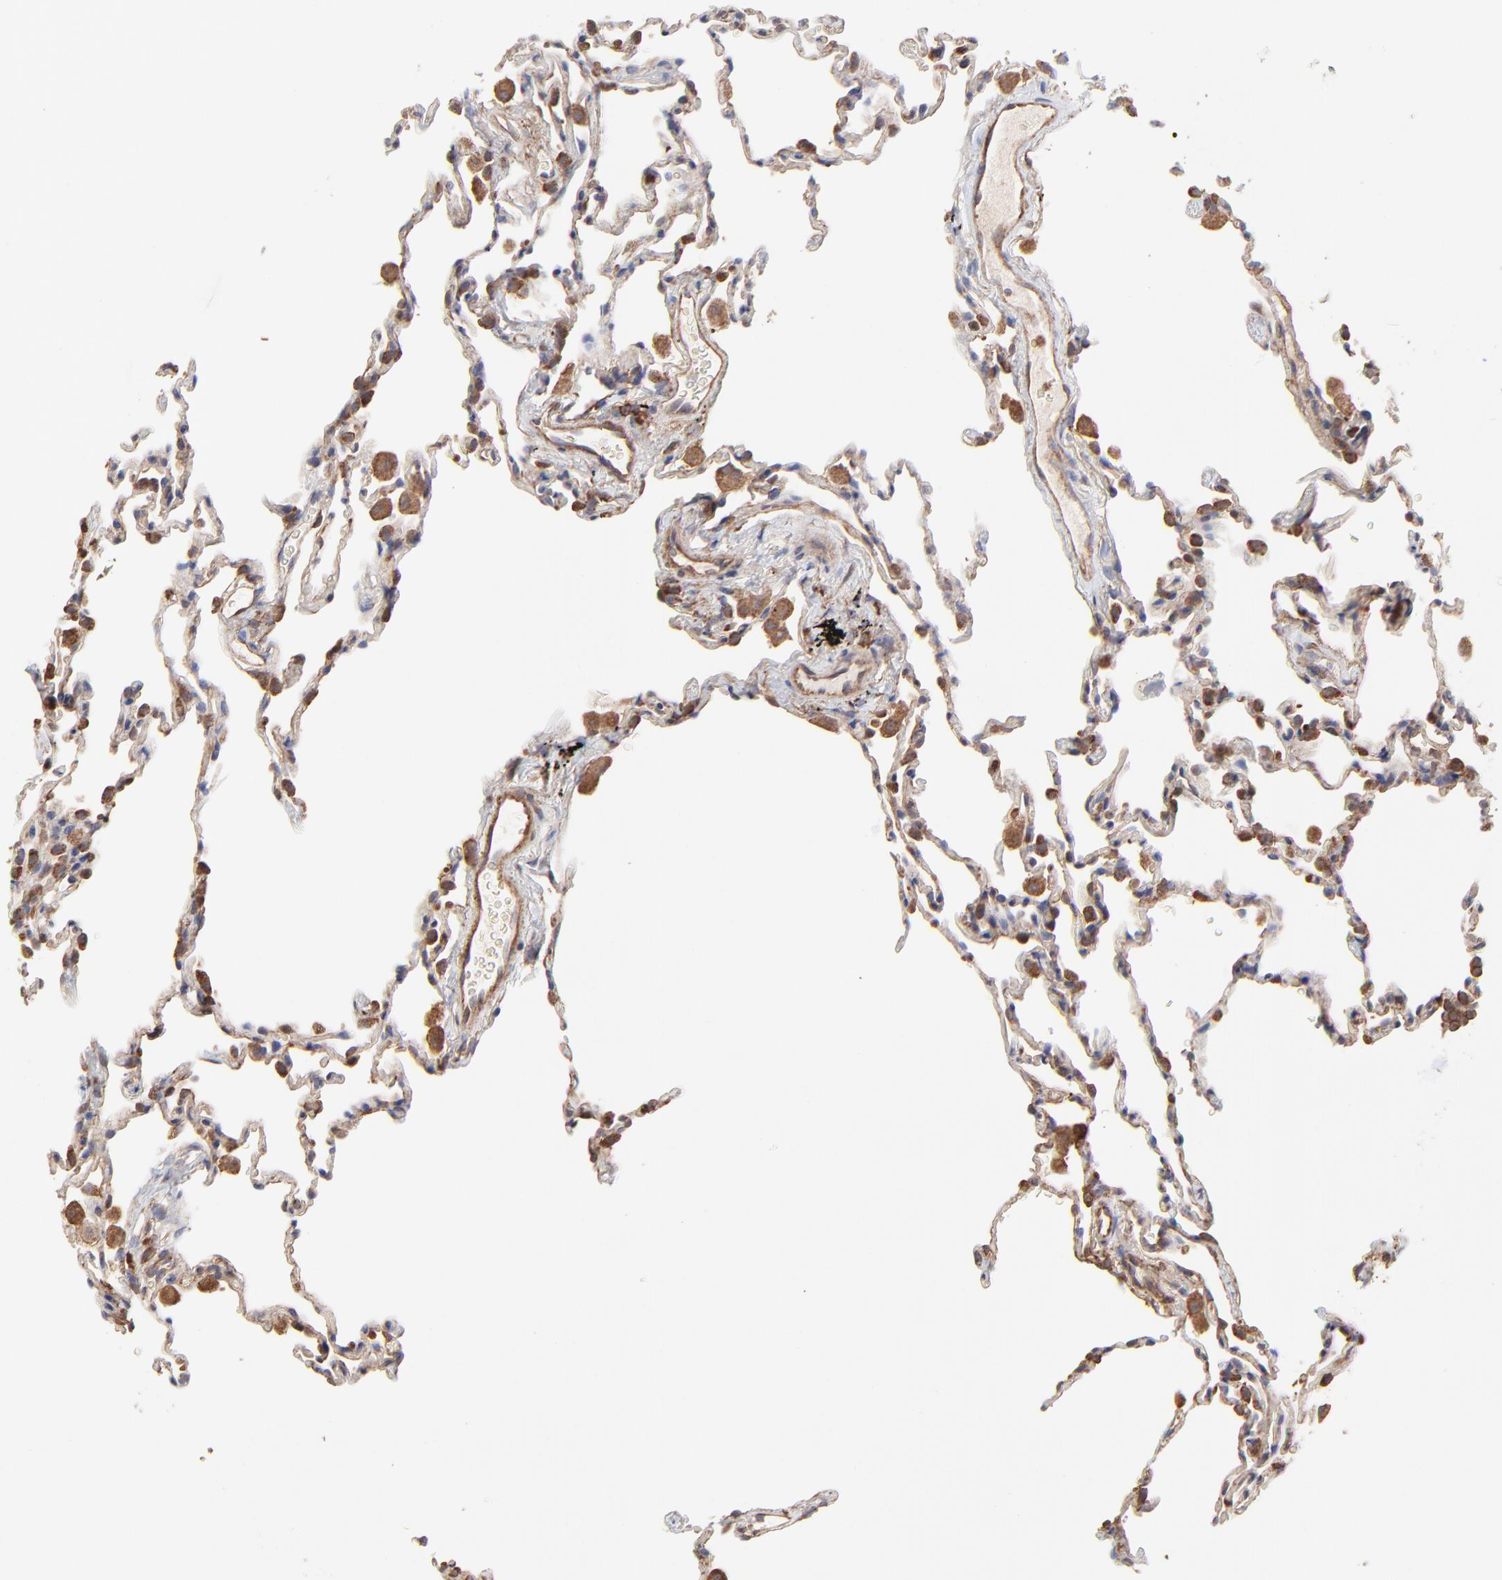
{"staining": {"intensity": "moderate", "quantity": "25%-75%", "location": "cytoplasmic/membranous"}, "tissue": "lung", "cell_type": "Alveolar cells", "image_type": "normal", "snomed": [{"axis": "morphology", "description": "Normal tissue, NOS"}, {"axis": "morphology", "description": "Soft tissue tumor metastatic"}, {"axis": "topography", "description": "Lung"}], "caption": "Approximately 25%-75% of alveolar cells in unremarkable human lung reveal moderate cytoplasmic/membranous protein positivity as visualized by brown immunohistochemical staining.", "gene": "PFKM", "patient": {"sex": "male", "age": 59}}